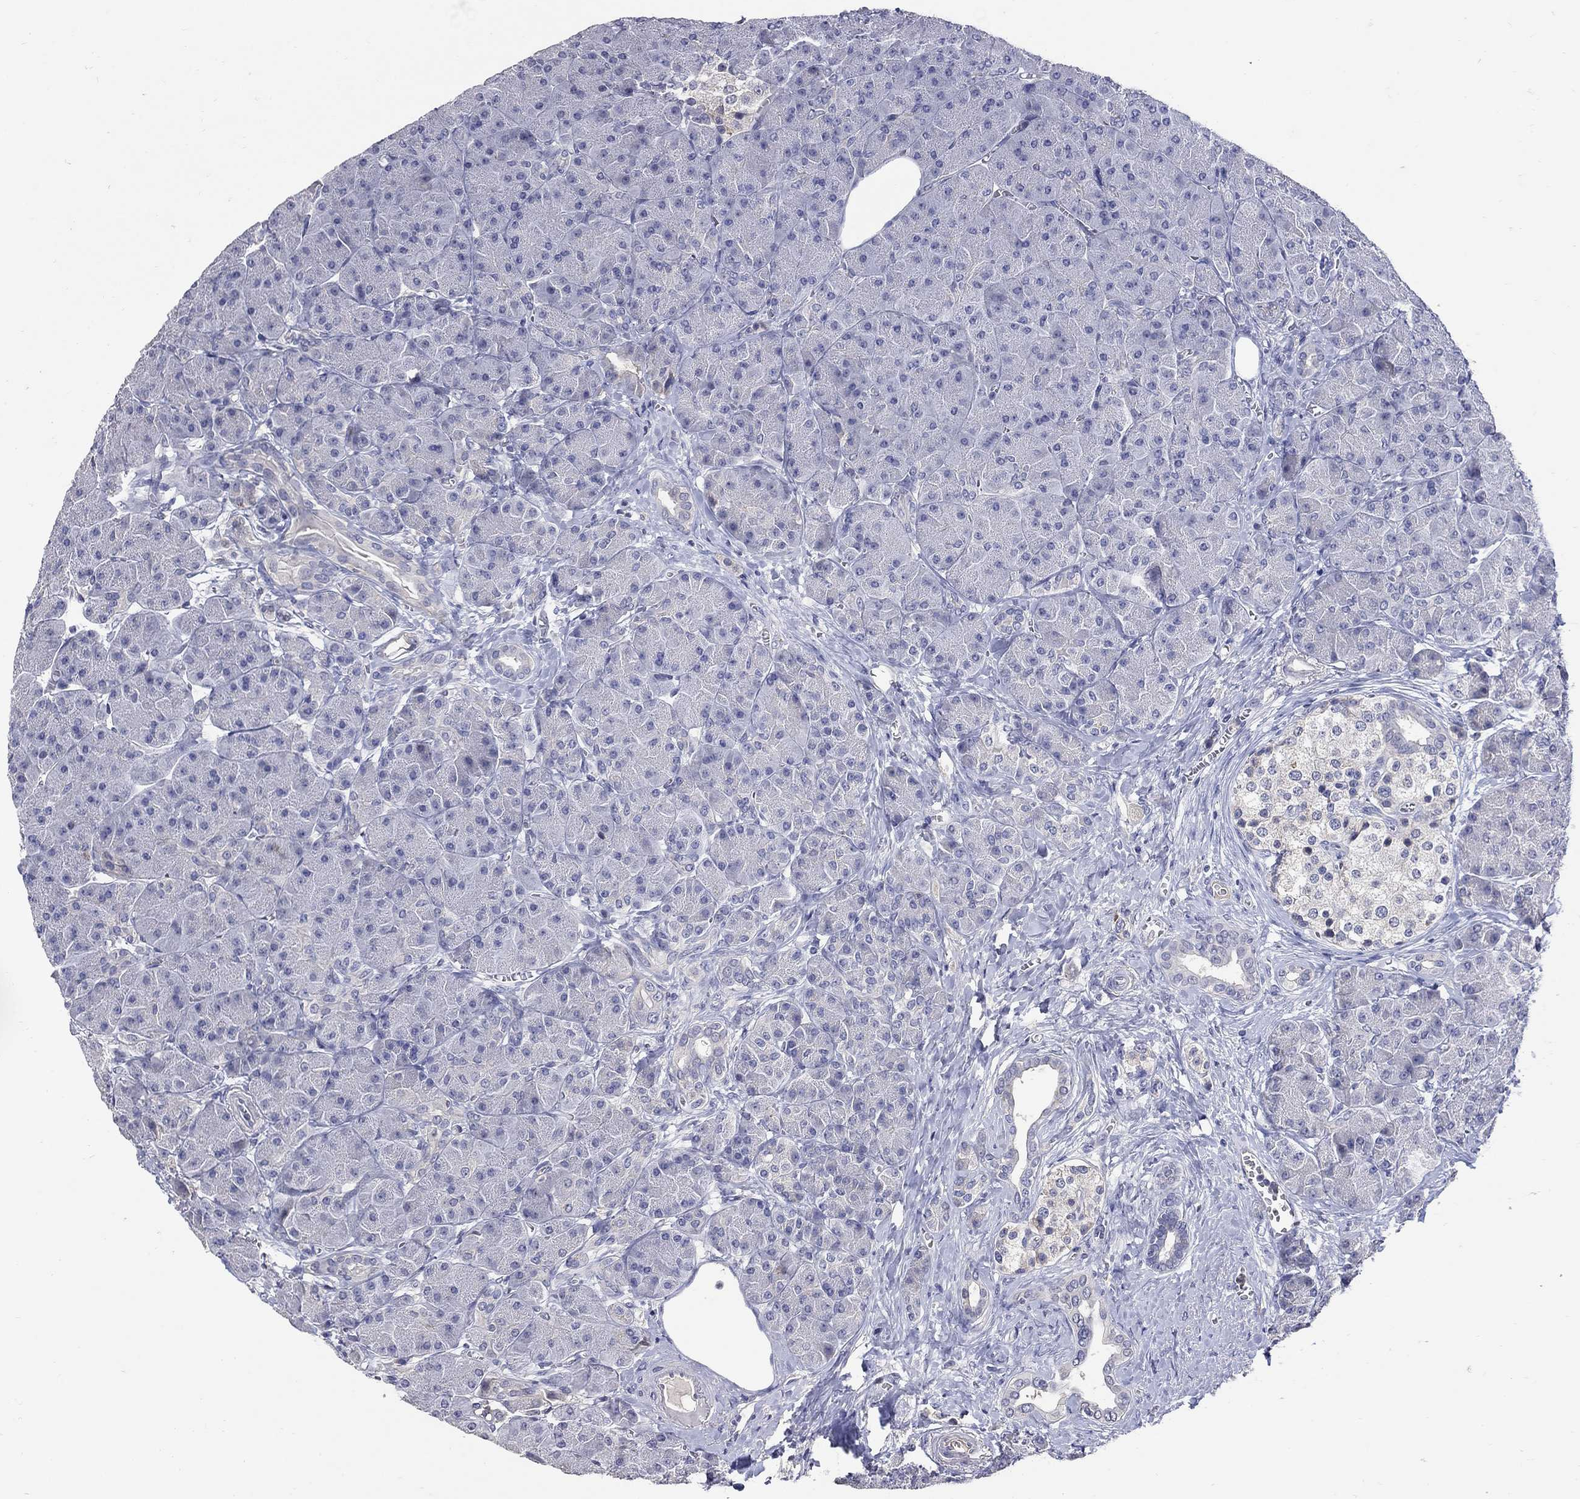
{"staining": {"intensity": "negative", "quantity": "none", "location": "none"}, "tissue": "pancreas", "cell_type": "Exocrine glandular cells", "image_type": "normal", "snomed": [{"axis": "morphology", "description": "Normal tissue, NOS"}, {"axis": "topography", "description": "Pancreas"}], "caption": "The immunohistochemistry (IHC) image has no significant staining in exocrine glandular cells of pancreas.", "gene": "CETN1", "patient": {"sex": "male", "age": 61}}